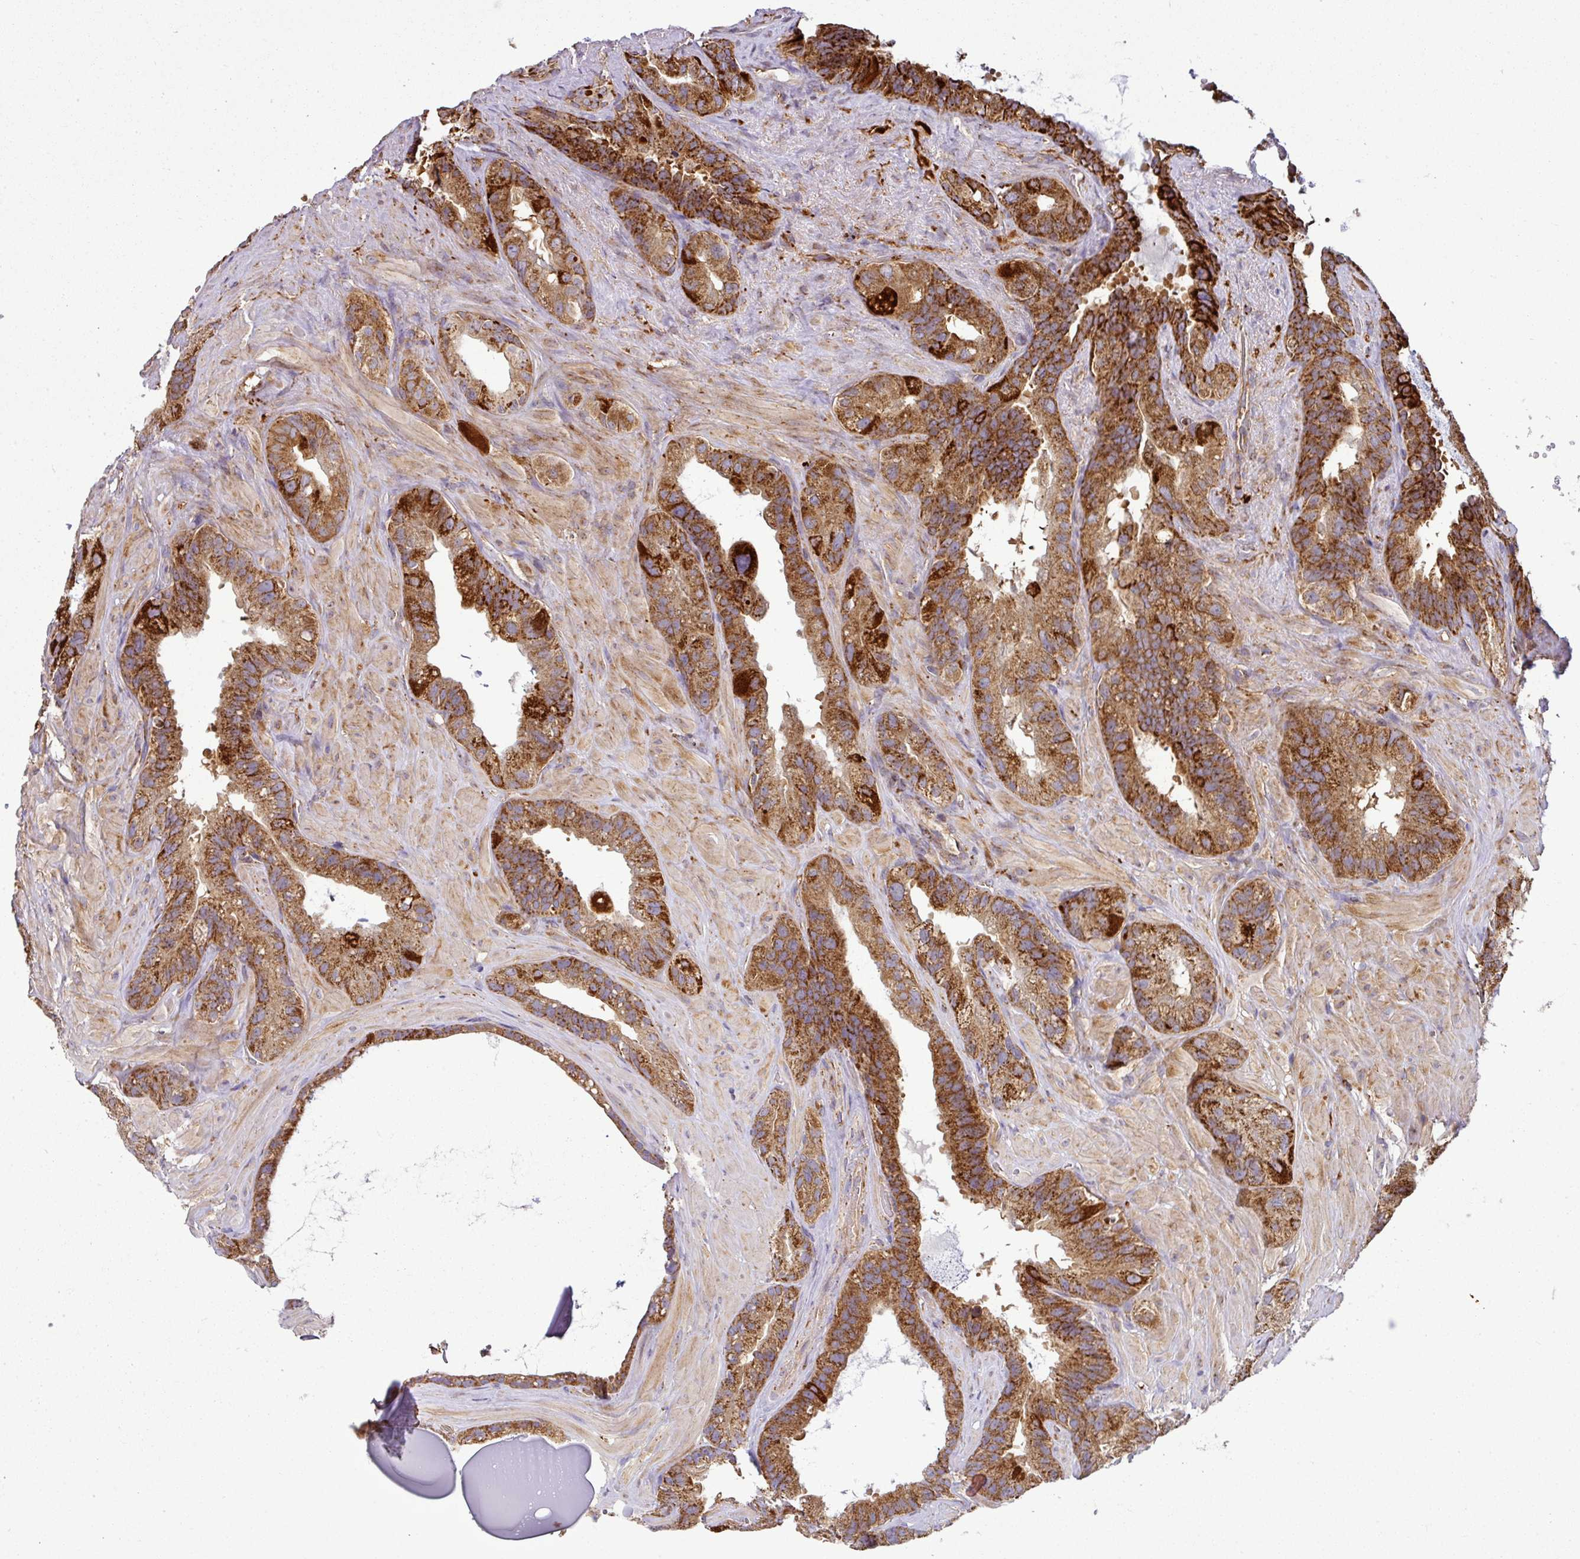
{"staining": {"intensity": "strong", "quantity": ">75%", "location": "cytoplasmic/membranous"}, "tissue": "seminal vesicle", "cell_type": "Glandular cells", "image_type": "normal", "snomed": [{"axis": "morphology", "description": "Normal tissue, NOS"}, {"axis": "topography", "description": "Seminal veicle"}, {"axis": "topography", "description": "Peripheral nerve tissue"}], "caption": "DAB immunohistochemical staining of normal human seminal vesicle shows strong cytoplasmic/membranous protein expression in approximately >75% of glandular cells.", "gene": "PRELID3B", "patient": {"sex": "male", "age": 76}}